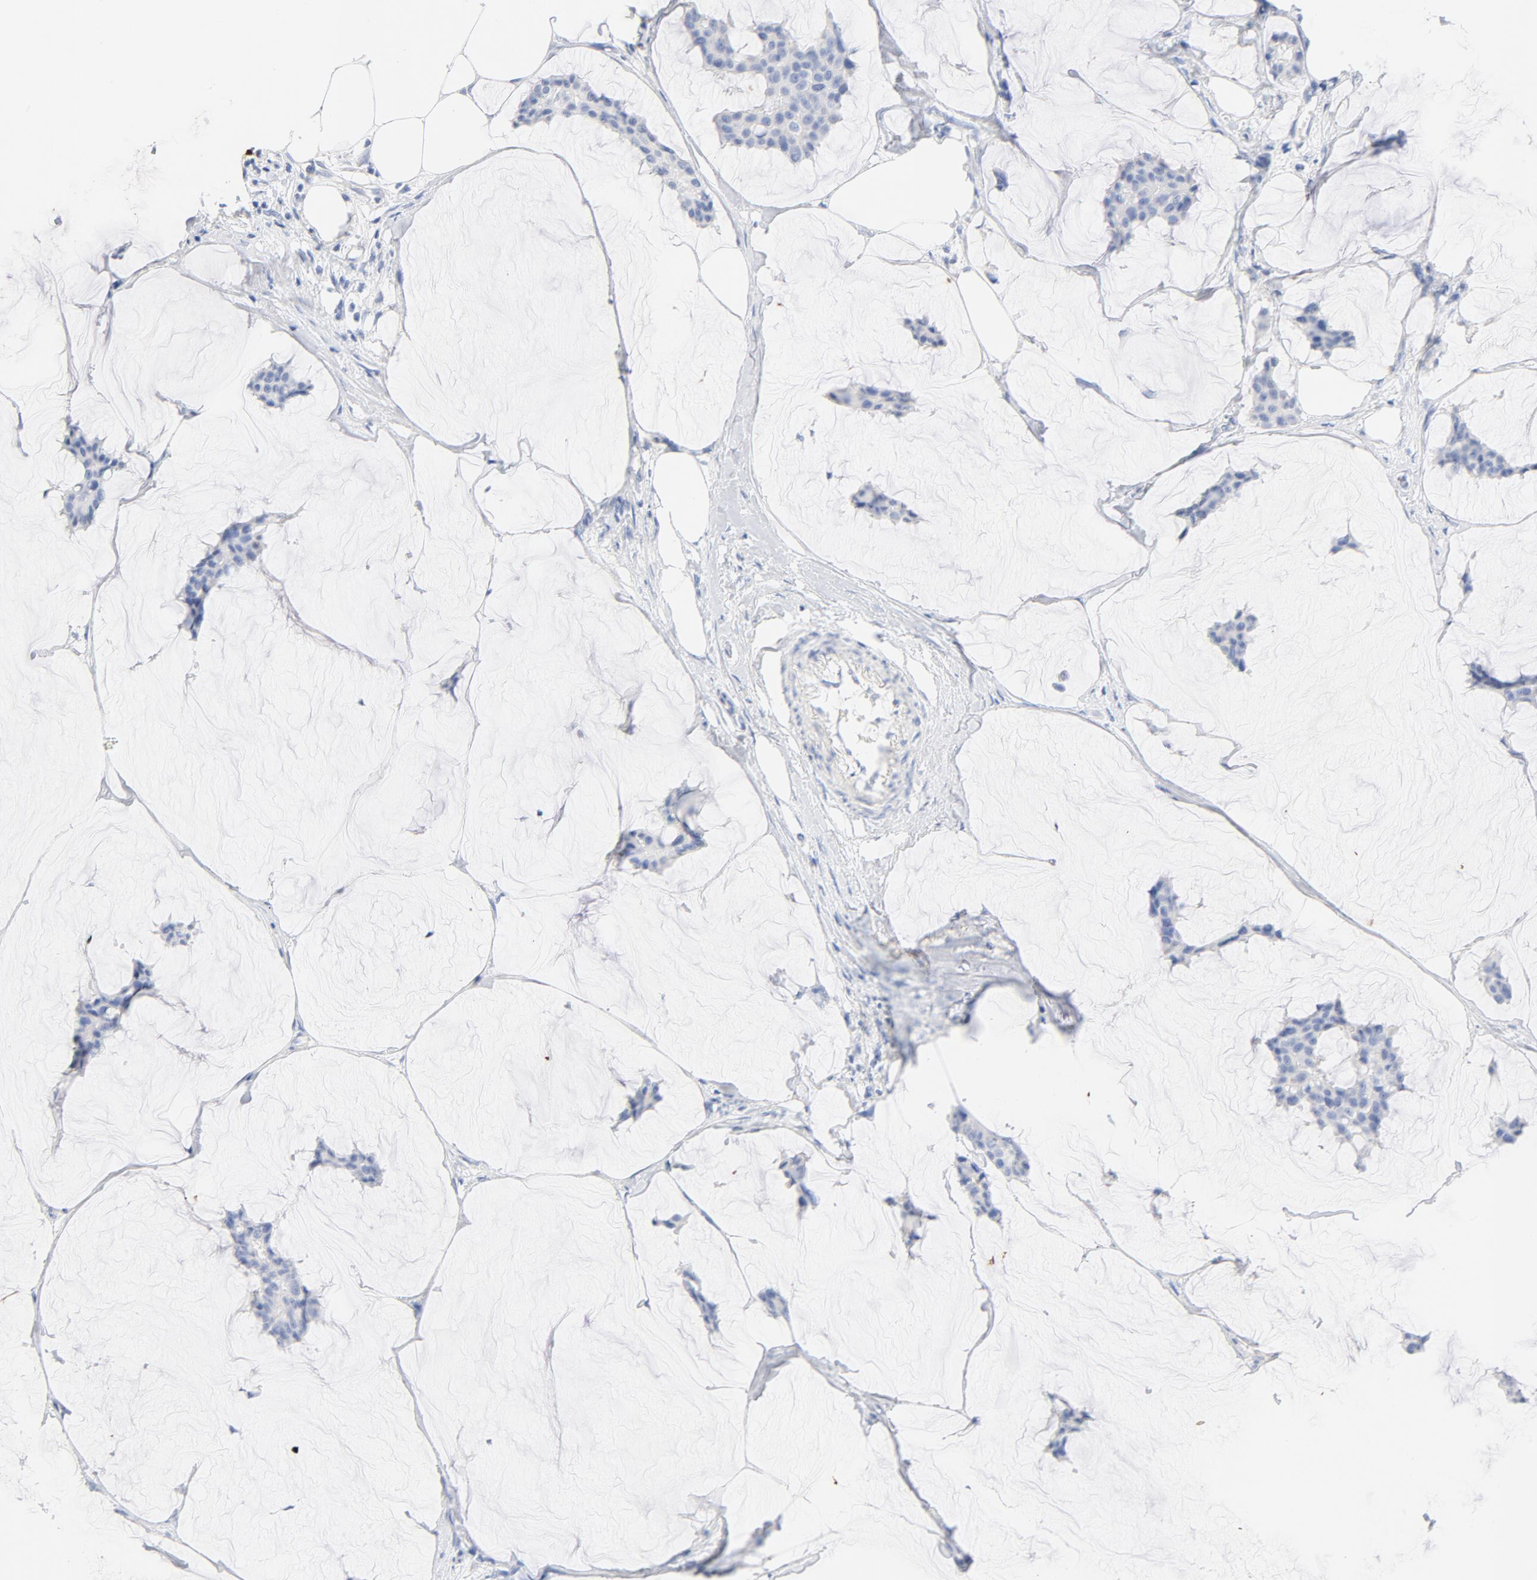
{"staining": {"intensity": "negative", "quantity": "none", "location": "none"}, "tissue": "breast cancer", "cell_type": "Tumor cells", "image_type": "cancer", "snomed": [{"axis": "morphology", "description": "Duct carcinoma"}, {"axis": "topography", "description": "Breast"}], "caption": "High magnification brightfield microscopy of breast cancer stained with DAB (3,3'-diaminobenzidine) (brown) and counterstained with hematoxylin (blue): tumor cells show no significant expression.", "gene": "FGFR3", "patient": {"sex": "female", "age": 93}}